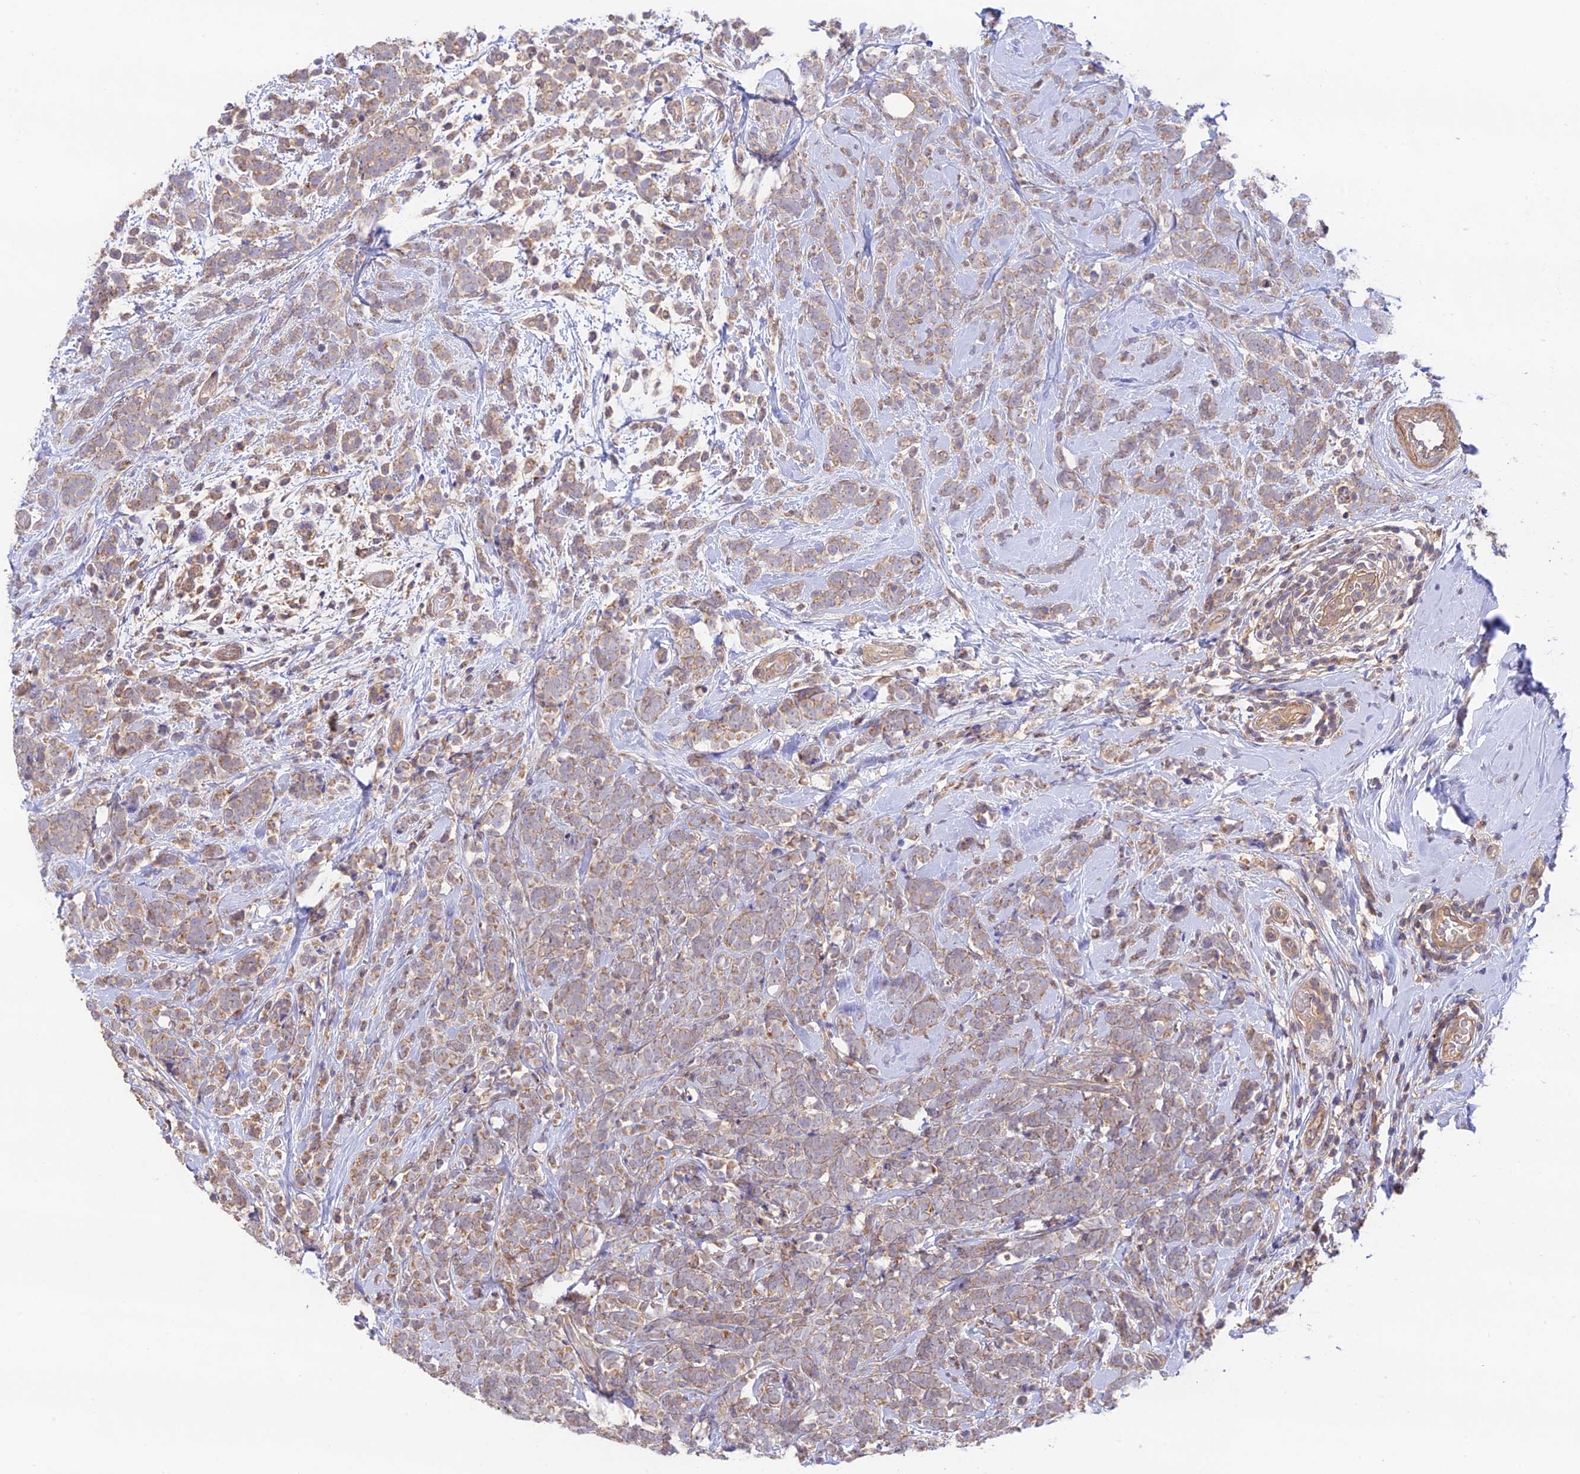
{"staining": {"intensity": "weak", "quantity": ">75%", "location": "cytoplasmic/membranous"}, "tissue": "breast cancer", "cell_type": "Tumor cells", "image_type": "cancer", "snomed": [{"axis": "morphology", "description": "Lobular carcinoma"}, {"axis": "topography", "description": "Breast"}], "caption": "This image shows immunohistochemistry staining of breast cancer, with low weak cytoplasmic/membranous staining in approximately >75% of tumor cells.", "gene": "CLCF1", "patient": {"sex": "female", "age": 58}}